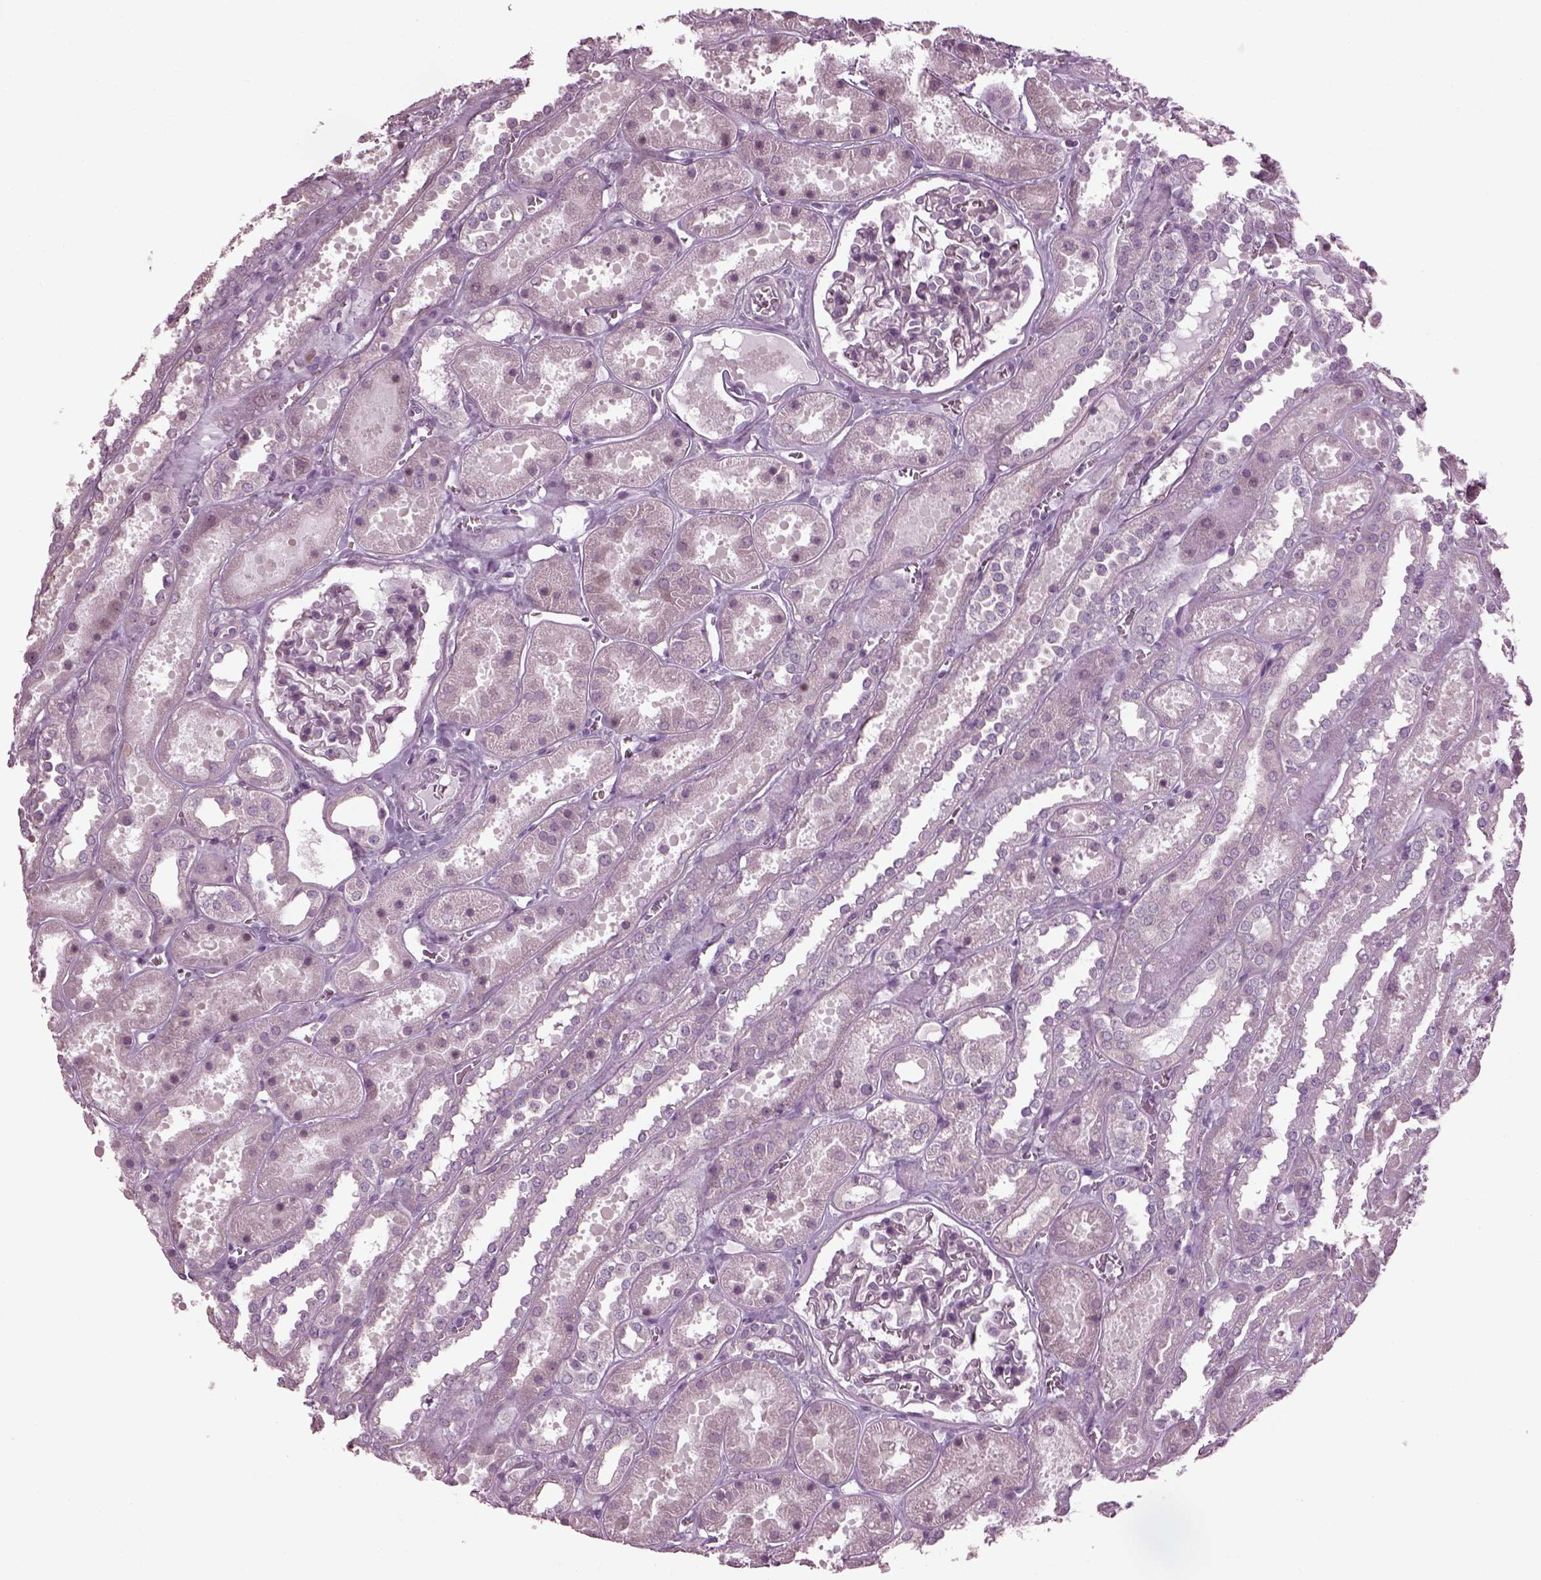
{"staining": {"intensity": "negative", "quantity": "none", "location": "none"}, "tissue": "kidney", "cell_type": "Cells in glomeruli", "image_type": "normal", "snomed": [{"axis": "morphology", "description": "Normal tissue, NOS"}, {"axis": "topography", "description": "Kidney"}], "caption": "High magnification brightfield microscopy of unremarkable kidney stained with DAB (3,3'-diaminobenzidine) (brown) and counterstained with hematoxylin (blue): cells in glomeruli show no significant staining. The staining is performed using DAB (3,3'-diaminobenzidine) brown chromogen with nuclei counter-stained in using hematoxylin.", "gene": "CABP5", "patient": {"sex": "female", "age": 41}}